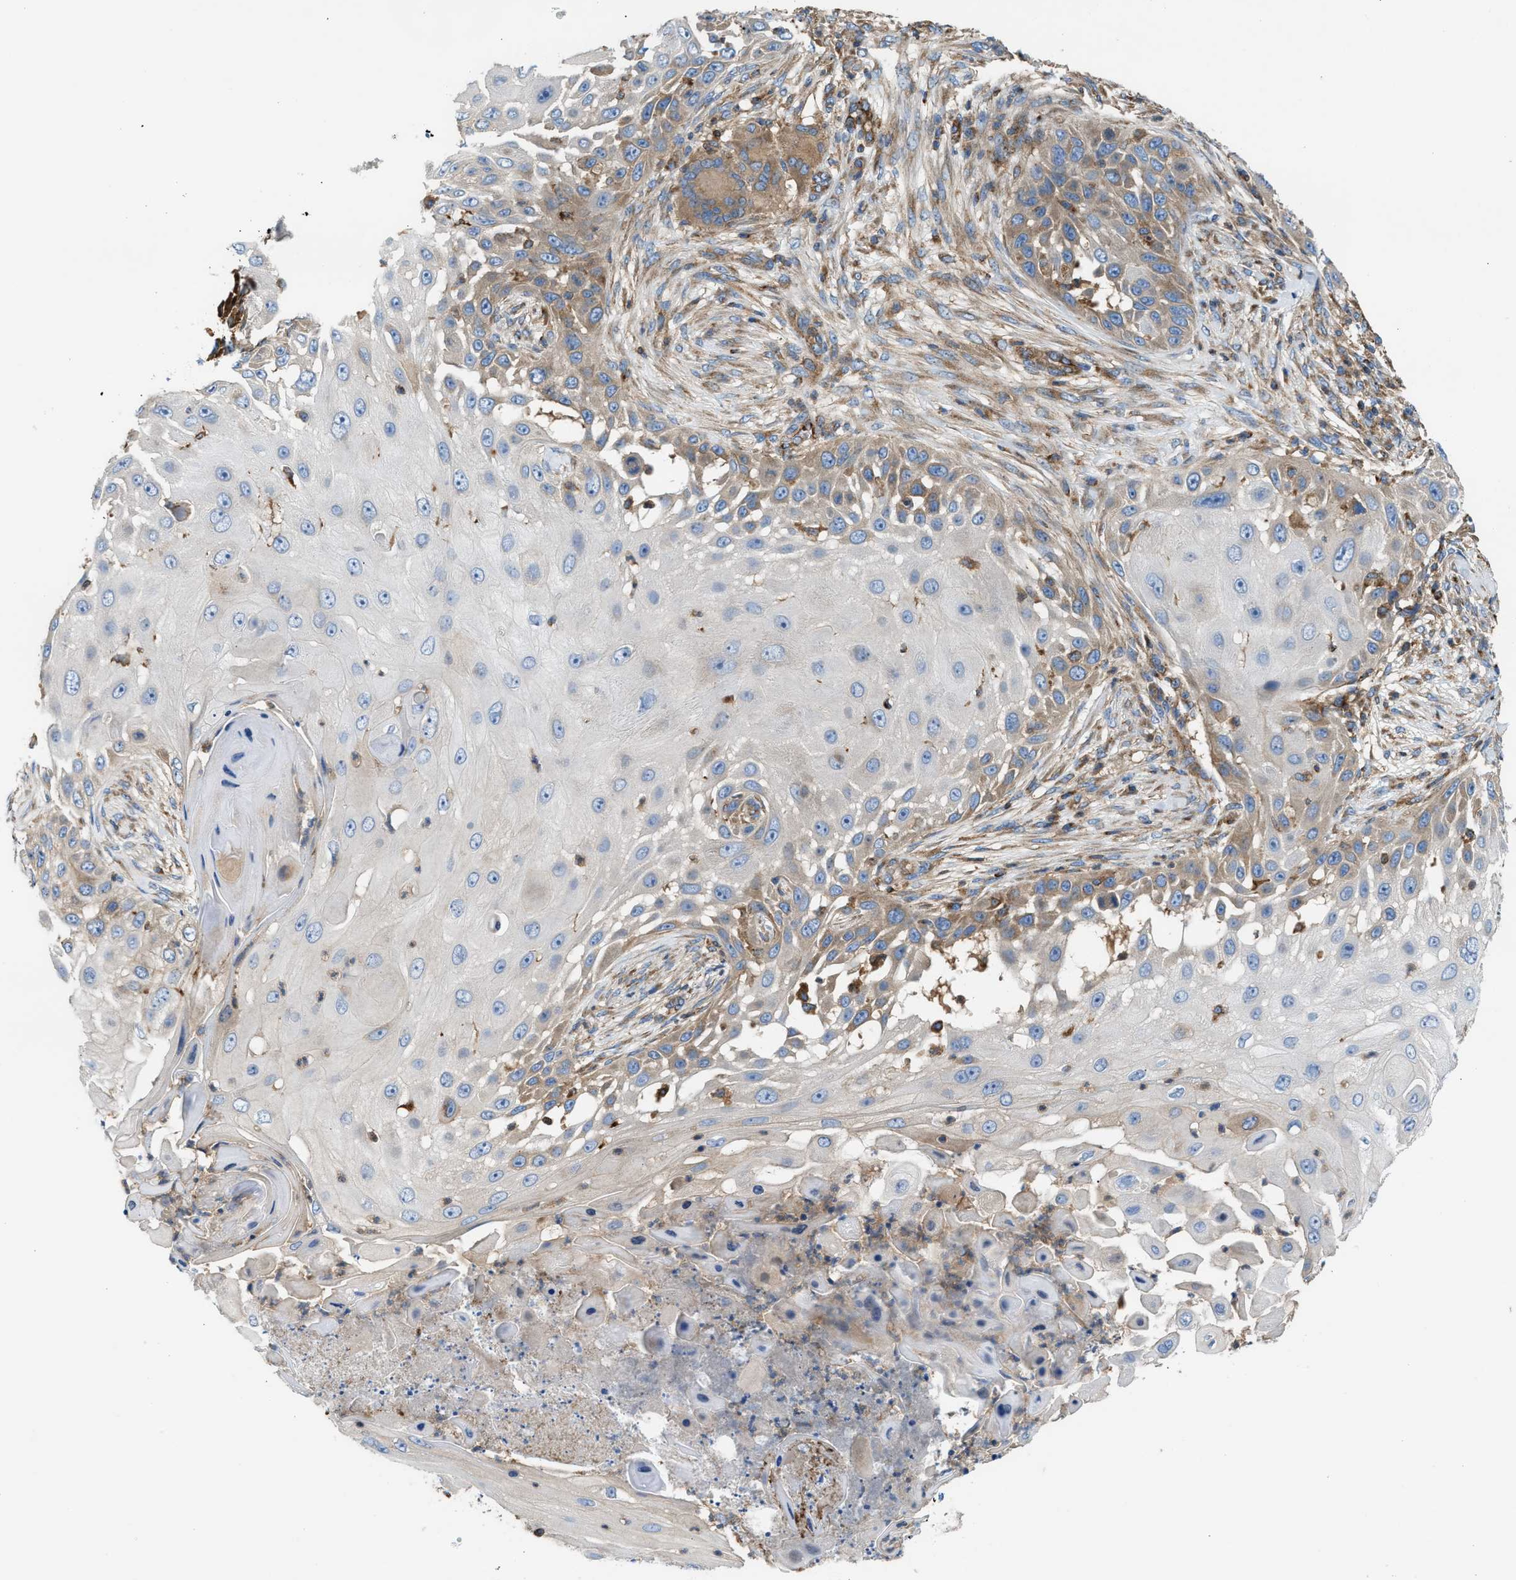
{"staining": {"intensity": "strong", "quantity": "25%-75%", "location": "cytoplasmic/membranous"}, "tissue": "skin cancer", "cell_type": "Tumor cells", "image_type": "cancer", "snomed": [{"axis": "morphology", "description": "Squamous cell carcinoma, NOS"}, {"axis": "topography", "description": "Skin"}], "caption": "Immunohistochemistry (IHC) (DAB) staining of human skin cancer (squamous cell carcinoma) shows strong cytoplasmic/membranous protein positivity in about 25%-75% of tumor cells.", "gene": "TBC1D15", "patient": {"sex": "female", "age": 44}}